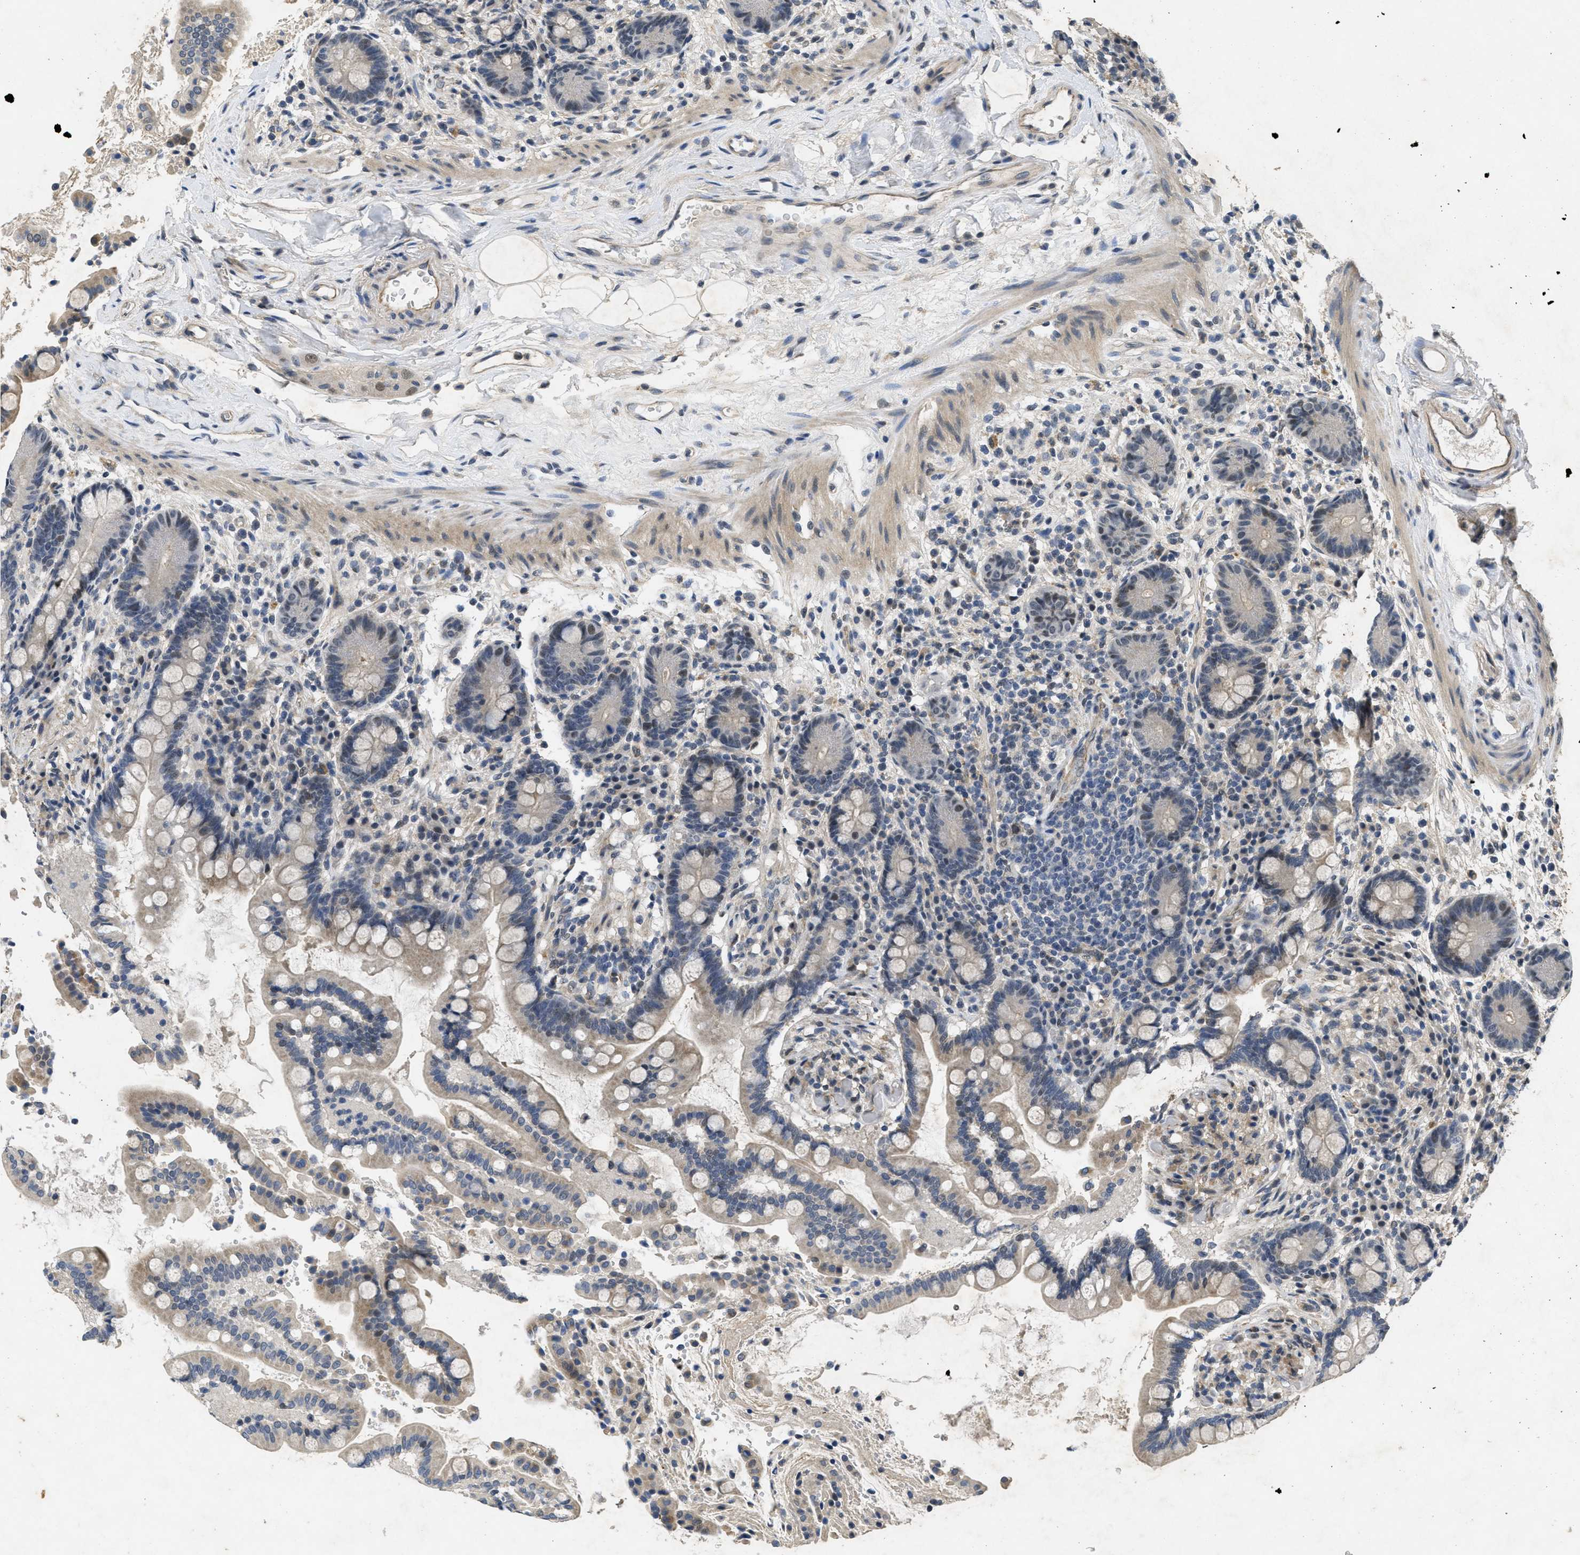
{"staining": {"intensity": "weak", "quantity": ">75%", "location": "cytoplasmic/membranous"}, "tissue": "colon", "cell_type": "Endothelial cells", "image_type": "normal", "snomed": [{"axis": "morphology", "description": "Normal tissue, NOS"}, {"axis": "topography", "description": "Colon"}], "caption": "DAB (3,3'-diaminobenzidine) immunohistochemical staining of benign colon shows weak cytoplasmic/membranous protein positivity in about >75% of endothelial cells.", "gene": "PAPOLG", "patient": {"sex": "male", "age": 73}}